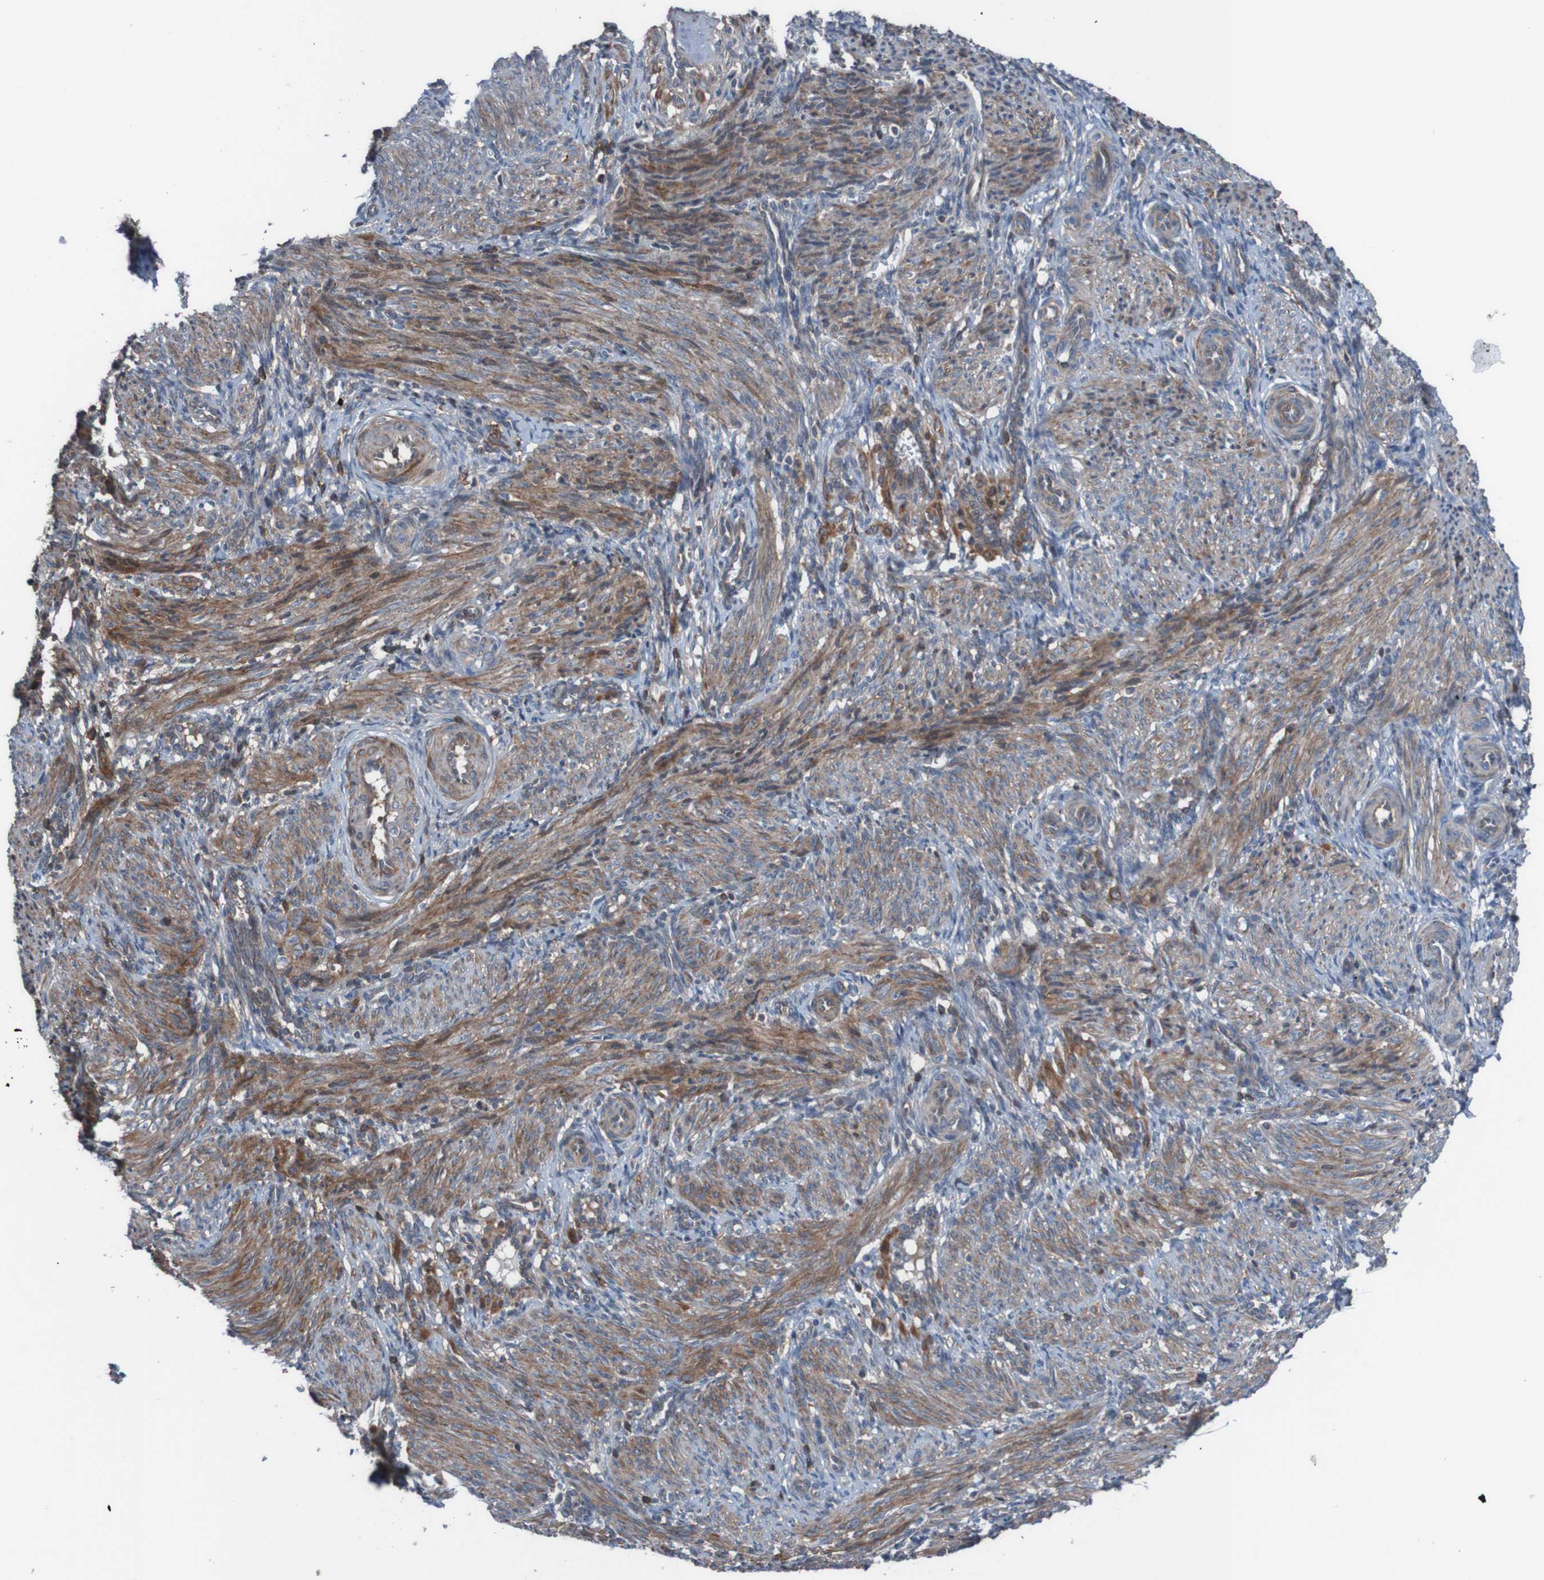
{"staining": {"intensity": "strong", "quantity": "25%-75%", "location": "cytoplasmic/membranous"}, "tissue": "smooth muscle", "cell_type": "Smooth muscle cells", "image_type": "normal", "snomed": [{"axis": "morphology", "description": "Normal tissue, NOS"}, {"axis": "topography", "description": "Endometrium"}], "caption": "High-power microscopy captured an immunohistochemistry image of benign smooth muscle, revealing strong cytoplasmic/membranous positivity in approximately 25%-75% of smooth muscle cells.", "gene": "PDGFB", "patient": {"sex": "female", "age": 33}}